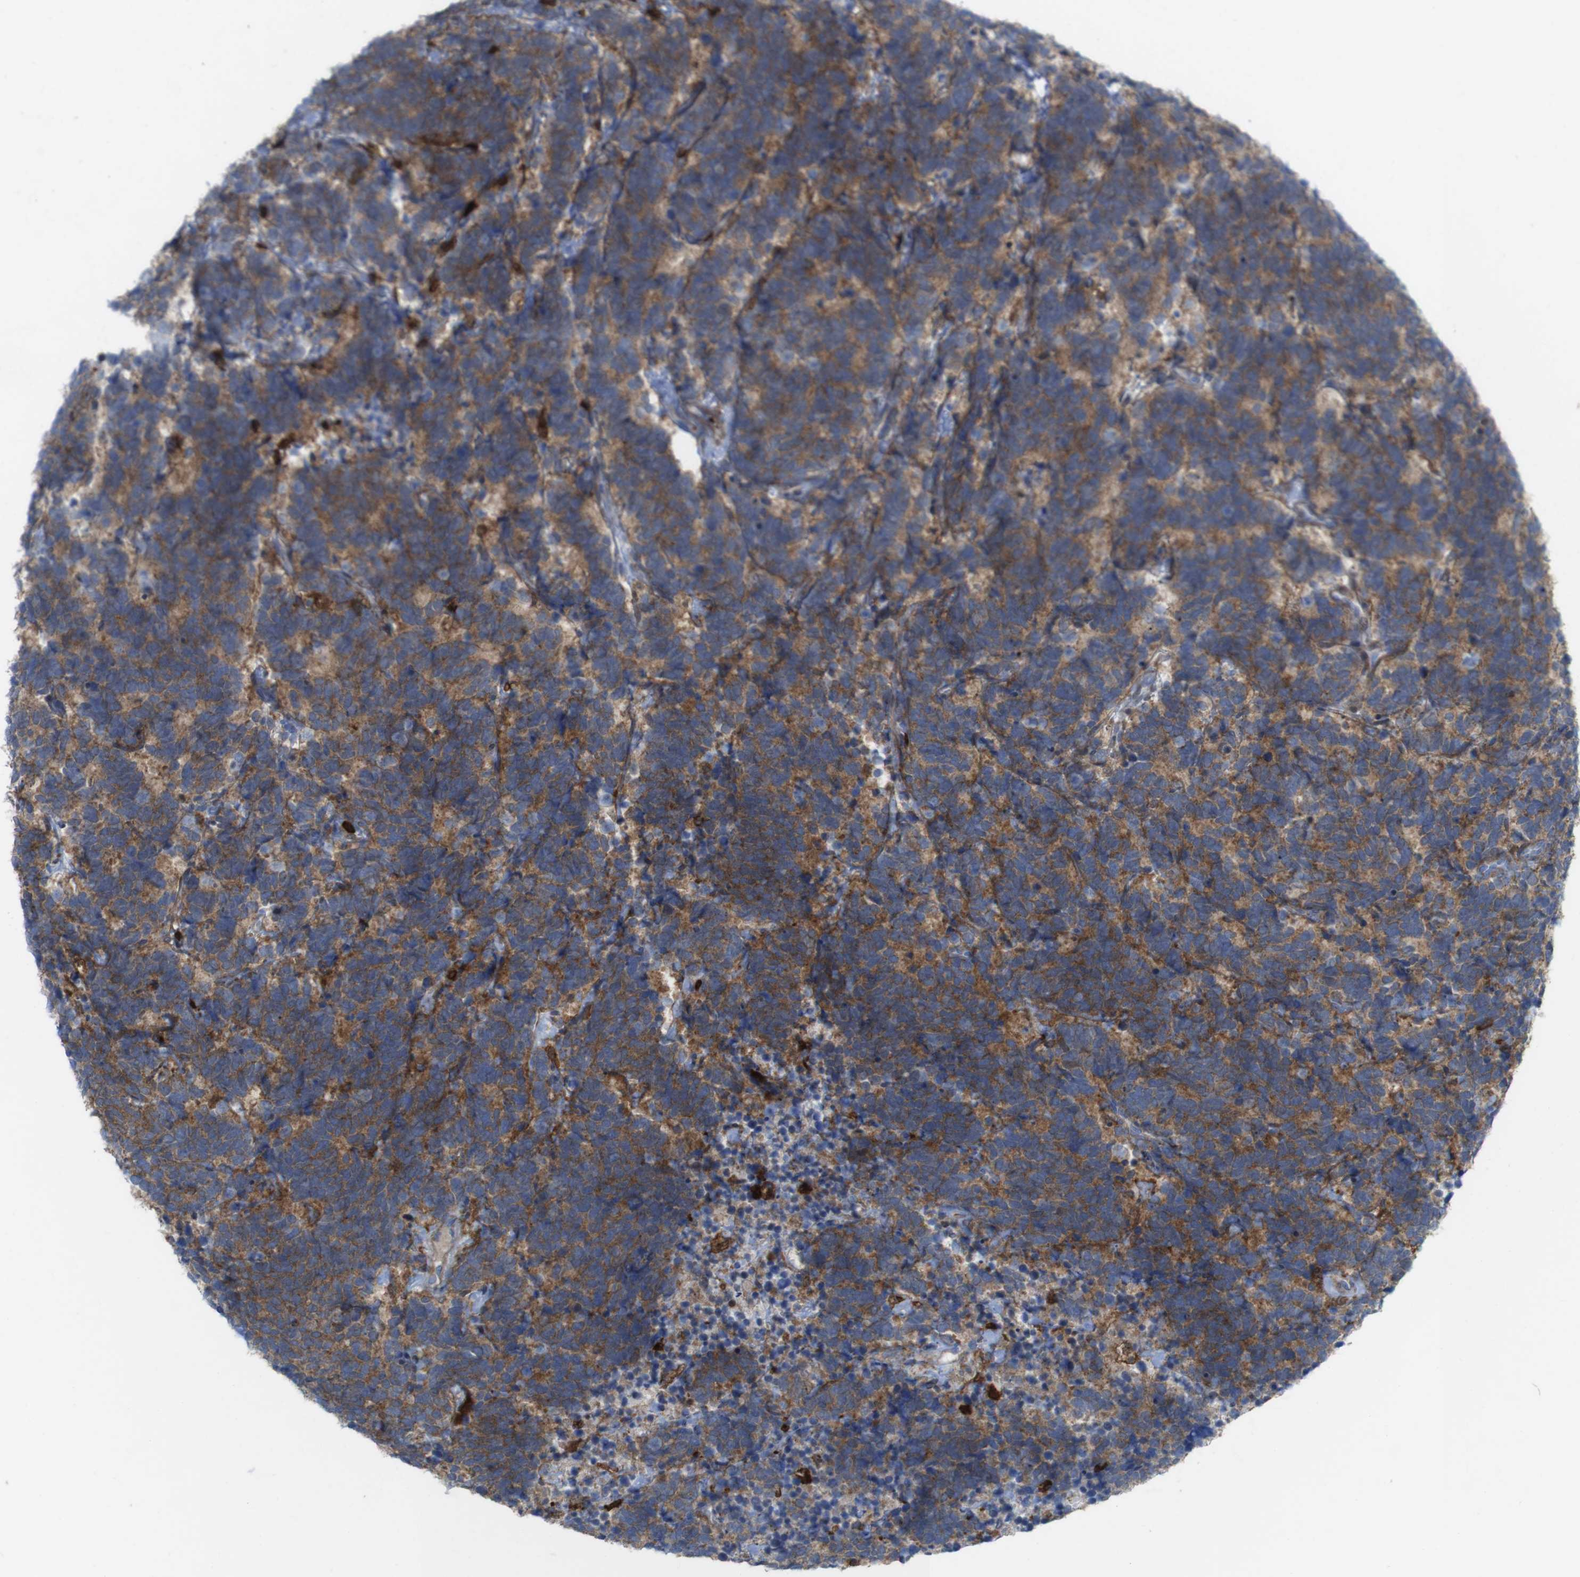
{"staining": {"intensity": "moderate", "quantity": ">75%", "location": "cytoplasmic/membranous"}, "tissue": "carcinoid", "cell_type": "Tumor cells", "image_type": "cancer", "snomed": [{"axis": "morphology", "description": "Carcinoma, NOS"}, {"axis": "morphology", "description": "Carcinoid, malignant, NOS"}, {"axis": "topography", "description": "Urinary bladder"}], "caption": "This photomicrograph reveals IHC staining of human malignant carcinoid, with medium moderate cytoplasmic/membranous staining in approximately >75% of tumor cells.", "gene": "PRKCD", "patient": {"sex": "male", "age": 57}}